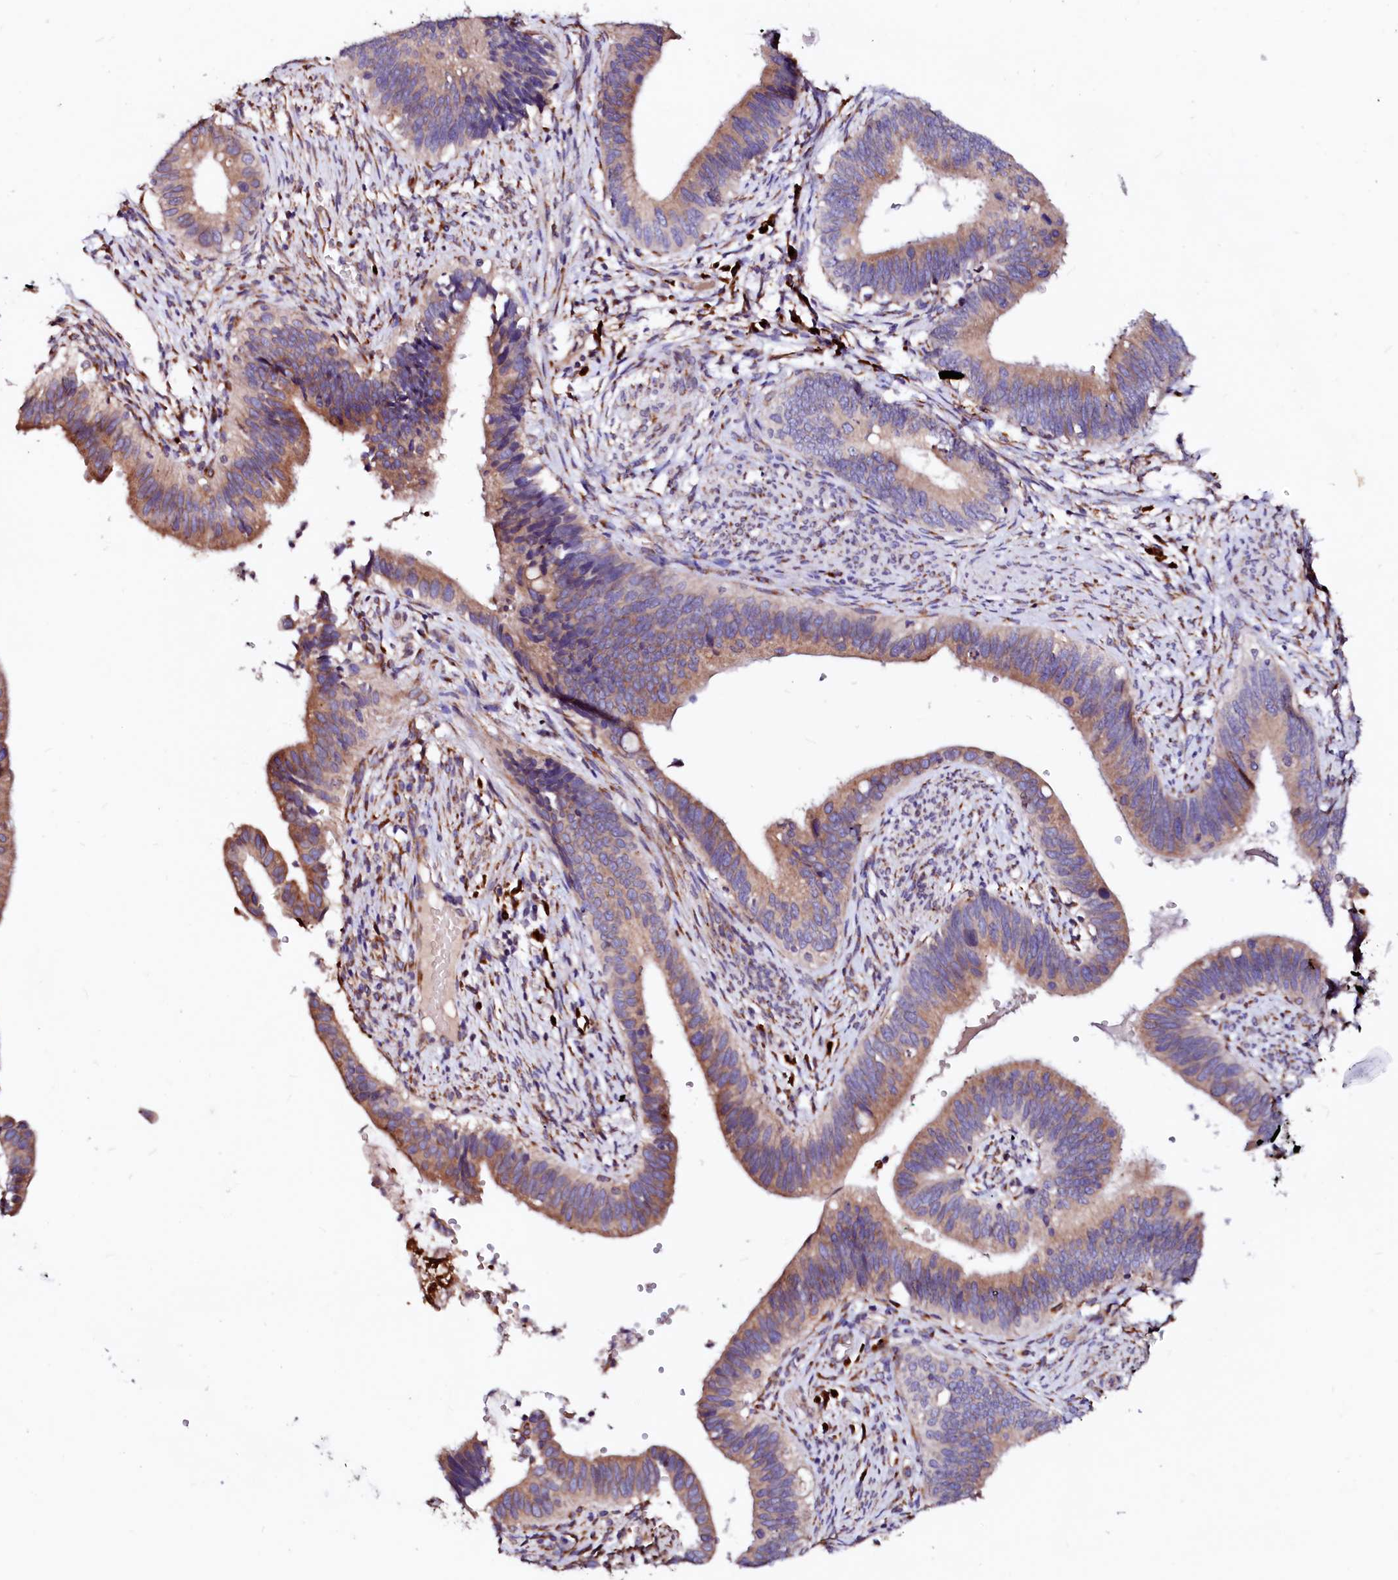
{"staining": {"intensity": "moderate", "quantity": ">75%", "location": "cytoplasmic/membranous"}, "tissue": "cervical cancer", "cell_type": "Tumor cells", "image_type": "cancer", "snomed": [{"axis": "morphology", "description": "Adenocarcinoma, NOS"}, {"axis": "topography", "description": "Cervix"}], "caption": "Immunohistochemical staining of human cervical cancer (adenocarcinoma) exhibits medium levels of moderate cytoplasmic/membranous positivity in approximately >75% of tumor cells.", "gene": "LMAN1", "patient": {"sex": "female", "age": 42}}